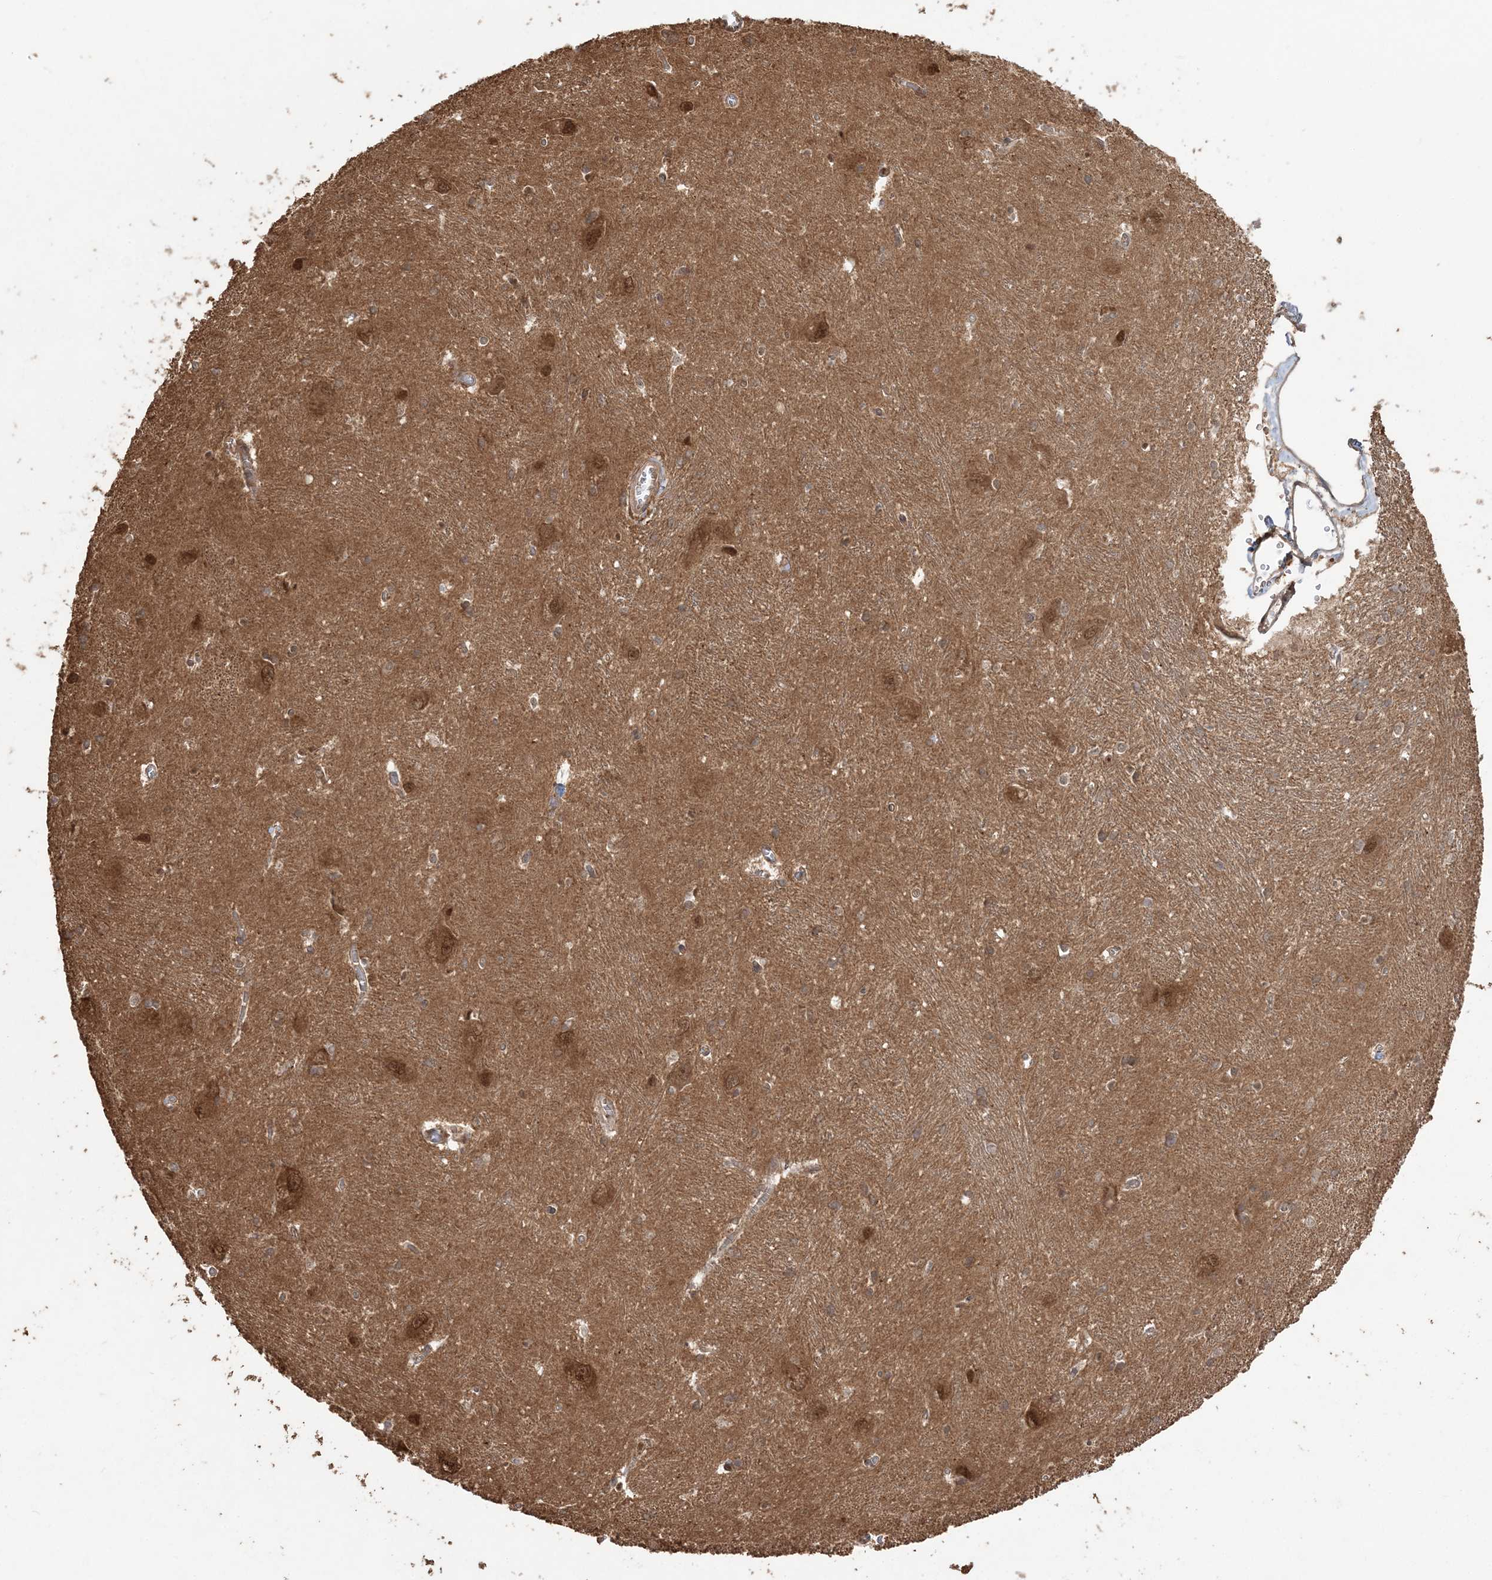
{"staining": {"intensity": "moderate", "quantity": "<25%", "location": "cytoplasmic/membranous,nuclear"}, "tissue": "caudate", "cell_type": "Glial cells", "image_type": "normal", "snomed": [{"axis": "morphology", "description": "Normal tissue, NOS"}, {"axis": "topography", "description": "Lateral ventricle wall"}], "caption": "DAB (3,3'-diaminobenzidine) immunohistochemical staining of normal caudate reveals moderate cytoplasmic/membranous,nuclear protein staining in about <25% of glial cells. Nuclei are stained in blue.", "gene": "CAB39", "patient": {"sex": "male", "age": 37}}